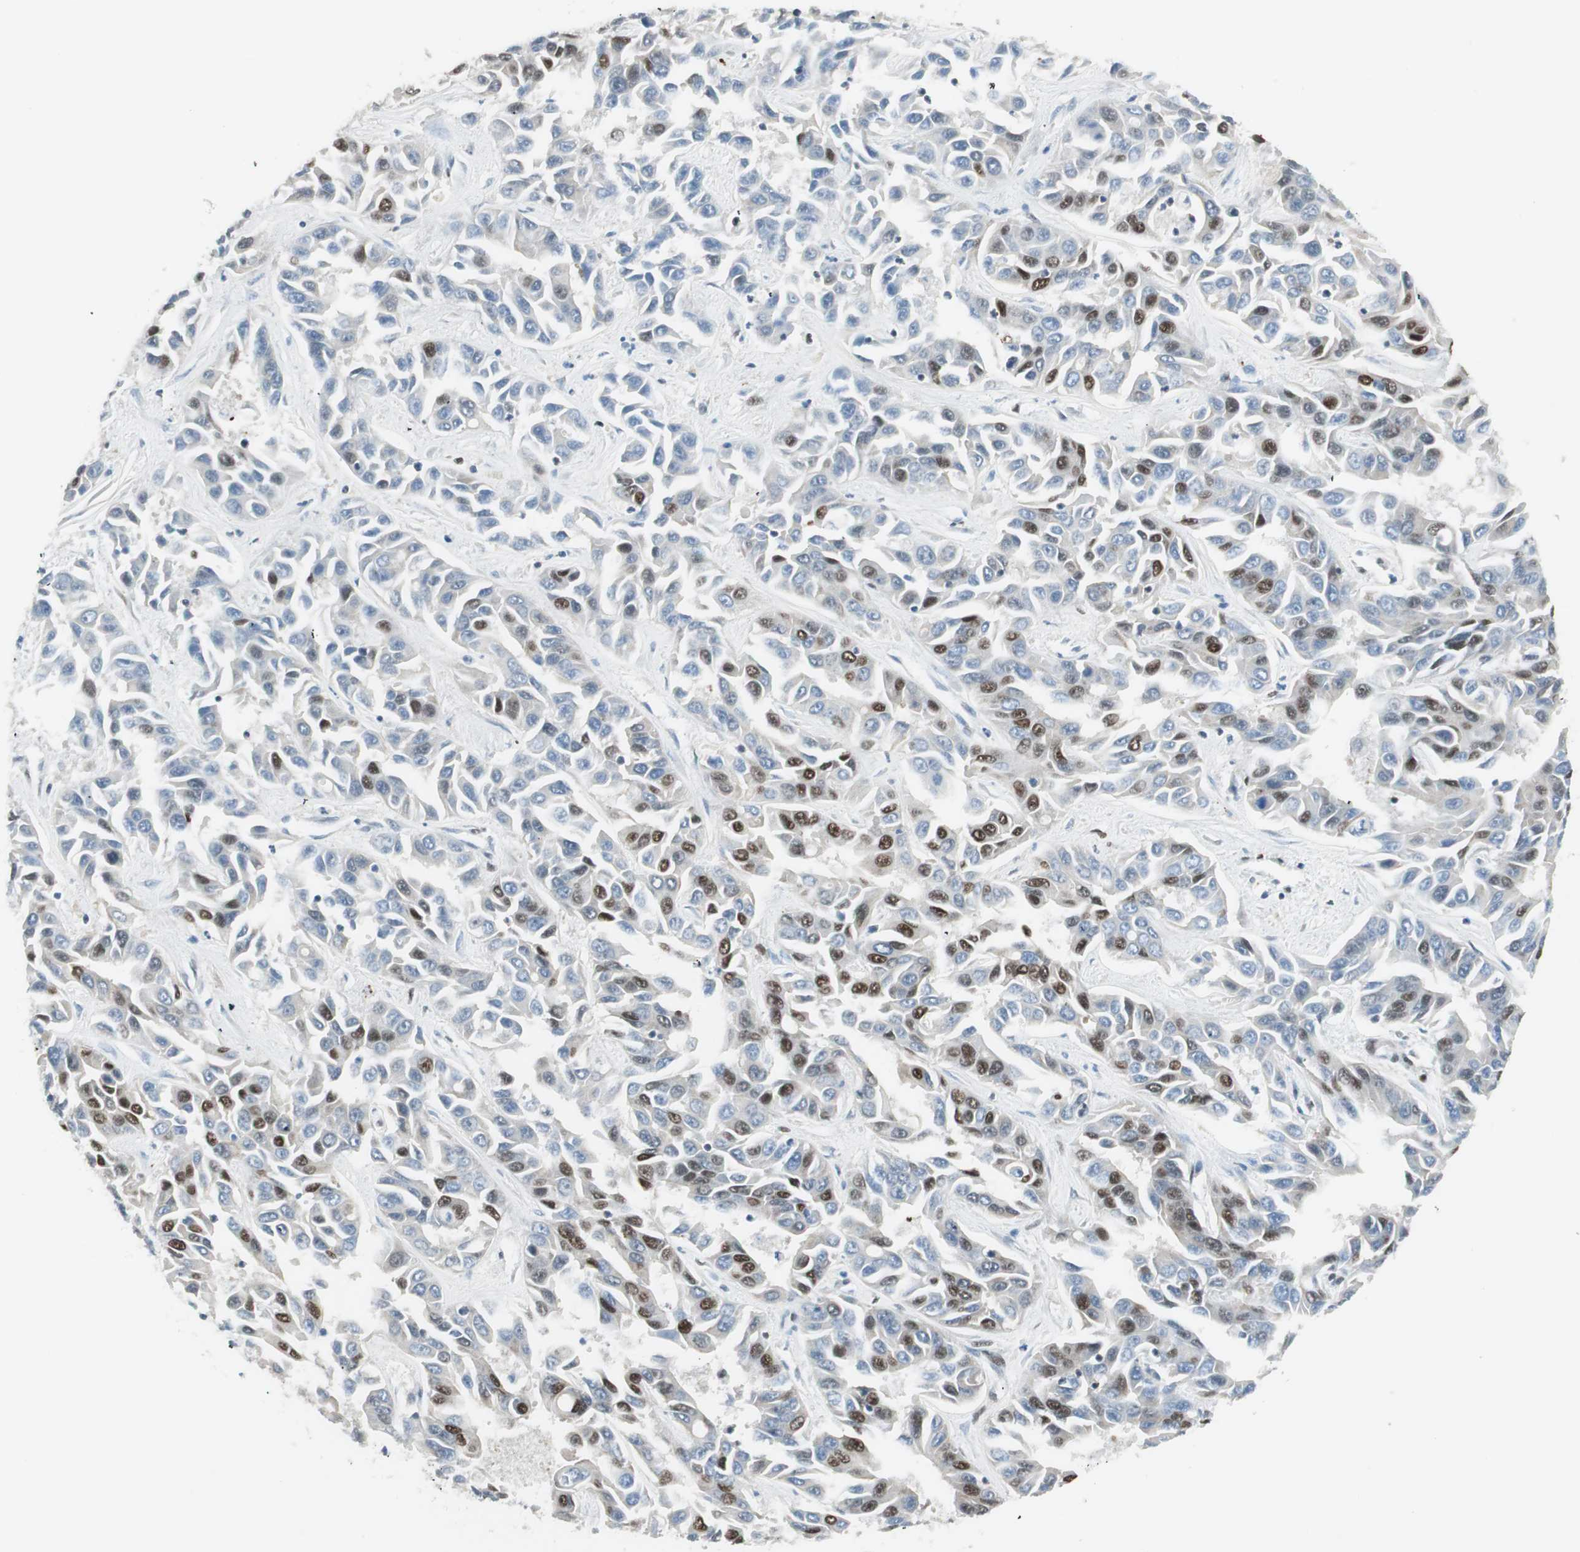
{"staining": {"intensity": "strong", "quantity": "25%-75%", "location": "nuclear"}, "tissue": "liver cancer", "cell_type": "Tumor cells", "image_type": "cancer", "snomed": [{"axis": "morphology", "description": "Cholangiocarcinoma"}, {"axis": "topography", "description": "Liver"}], "caption": "Strong nuclear expression is identified in approximately 25%-75% of tumor cells in liver cancer (cholangiocarcinoma). (Brightfield microscopy of DAB IHC at high magnification).", "gene": "ZBTB17", "patient": {"sex": "female", "age": 52}}